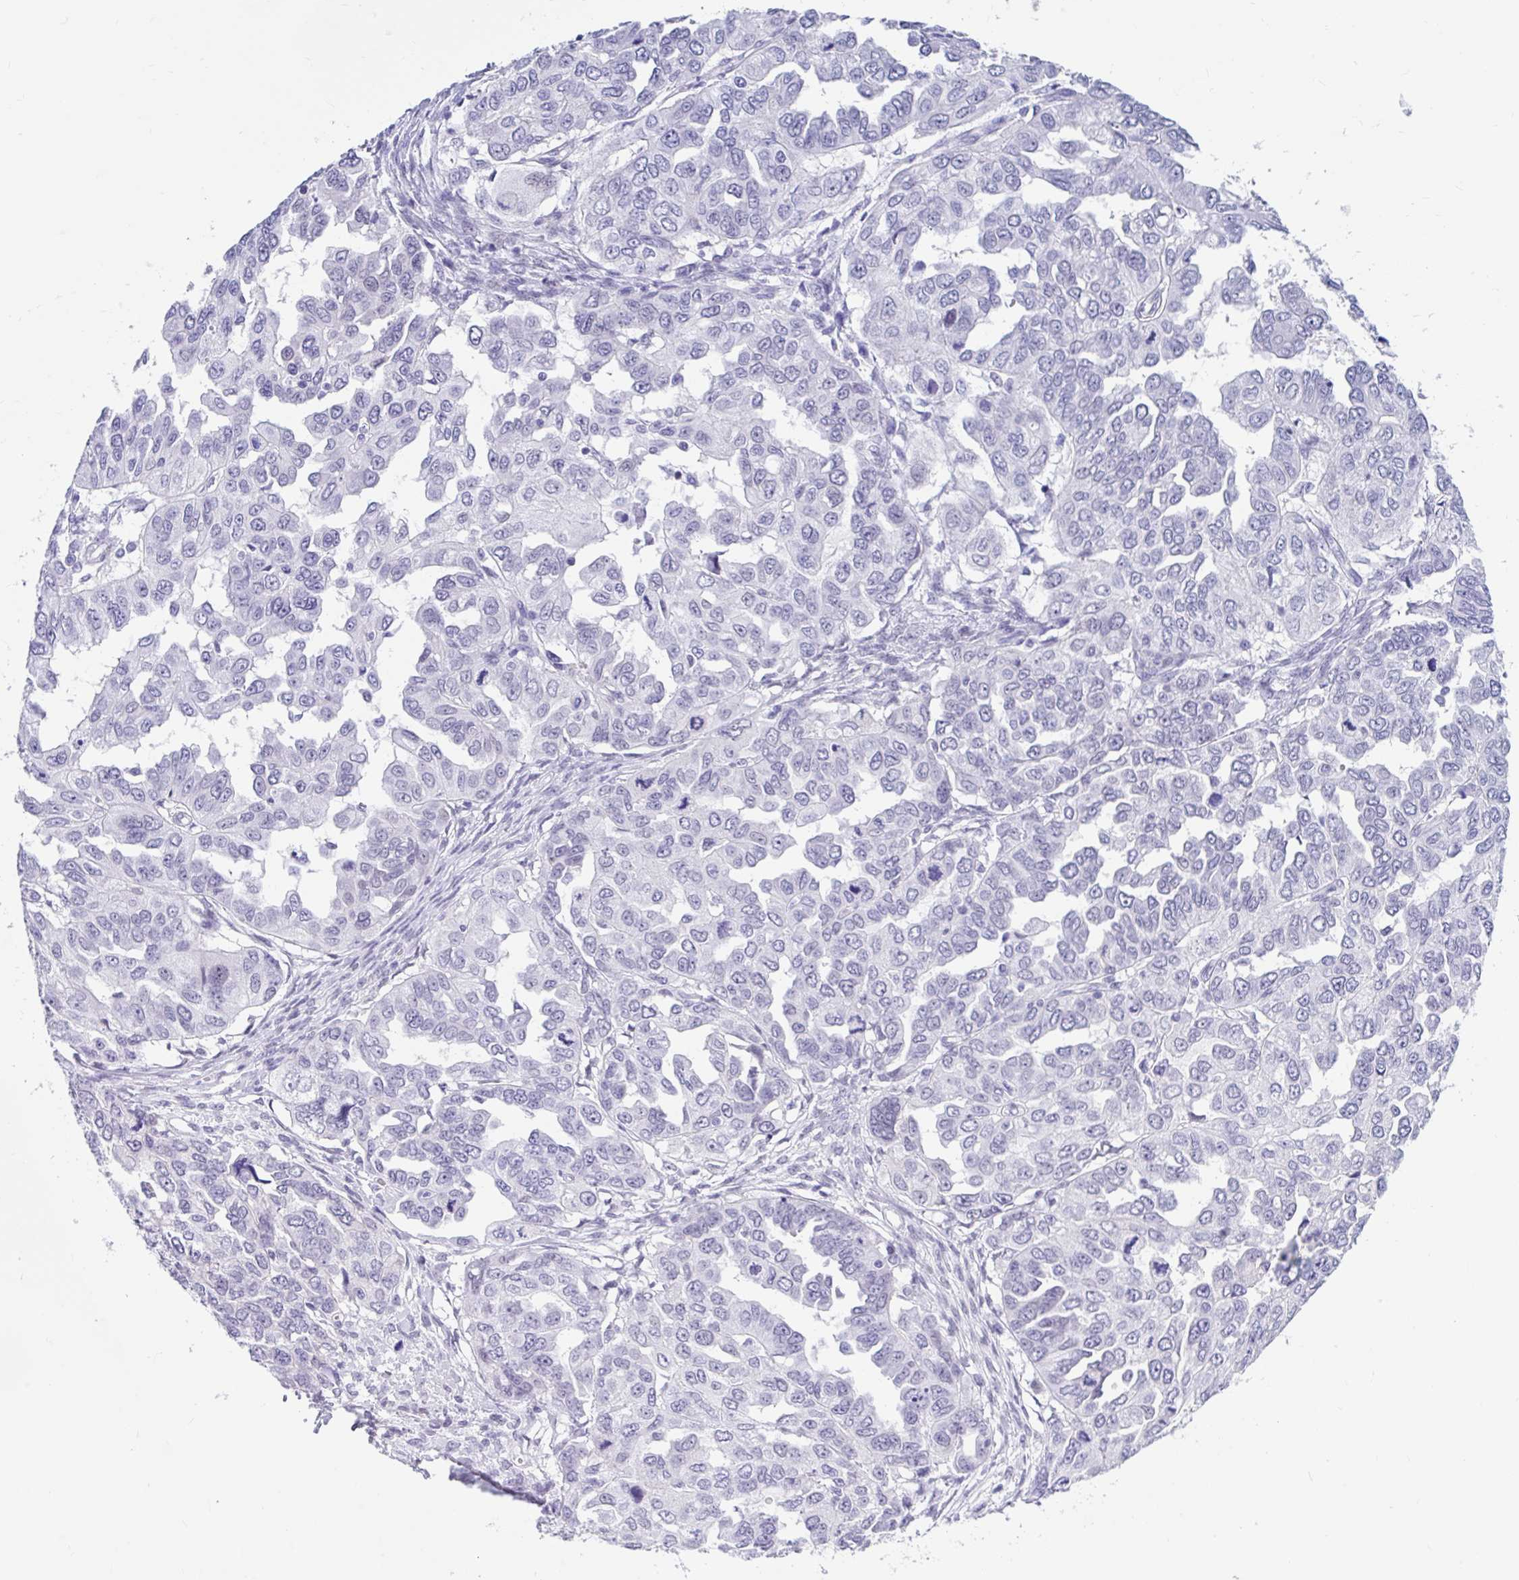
{"staining": {"intensity": "negative", "quantity": "none", "location": "none"}, "tissue": "ovarian cancer", "cell_type": "Tumor cells", "image_type": "cancer", "snomed": [{"axis": "morphology", "description": "Cystadenocarcinoma, serous, NOS"}, {"axis": "topography", "description": "Ovary"}], "caption": "This histopathology image is of ovarian serous cystadenocarcinoma stained with immunohistochemistry to label a protein in brown with the nuclei are counter-stained blue. There is no staining in tumor cells.", "gene": "DCAF17", "patient": {"sex": "female", "age": 53}}